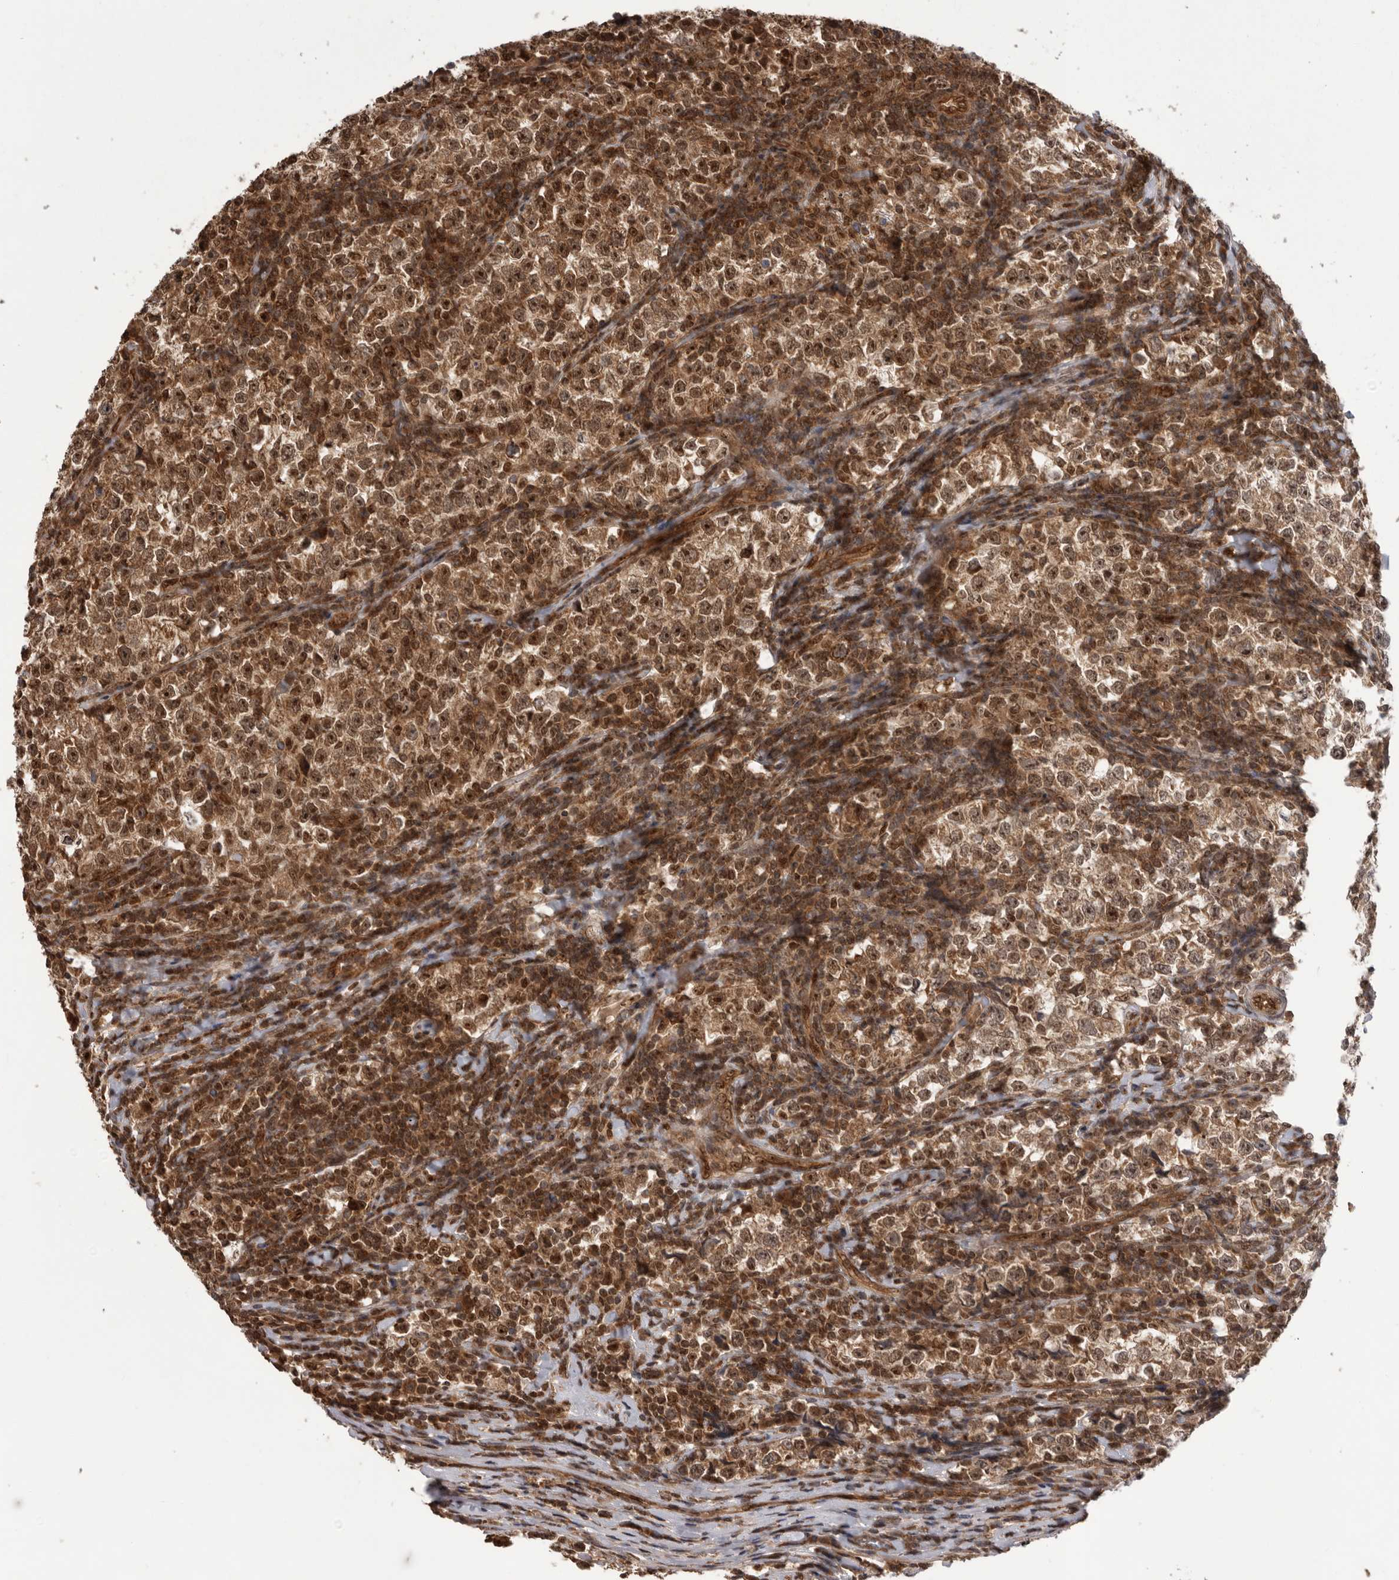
{"staining": {"intensity": "moderate", "quantity": ">75%", "location": "cytoplasmic/membranous,nuclear"}, "tissue": "testis cancer", "cell_type": "Tumor cells", "image_type": "cancer", "snomed": [{"axis": "morphology", "description": "Normal tissue, NOS"}, {"axis": "morphology", "description": "Seminoma, NOS"}, {"axis": "topography", "description": "Testis"}], "caption": "Testis cancer stained with a brown dye demonstrates moderate cytoplasmic/membranous and nuclear positive expression in approximately >75% of tumor cells.", "gene": "DHDDS", "patient": {"sex": "male", "age": 43}}